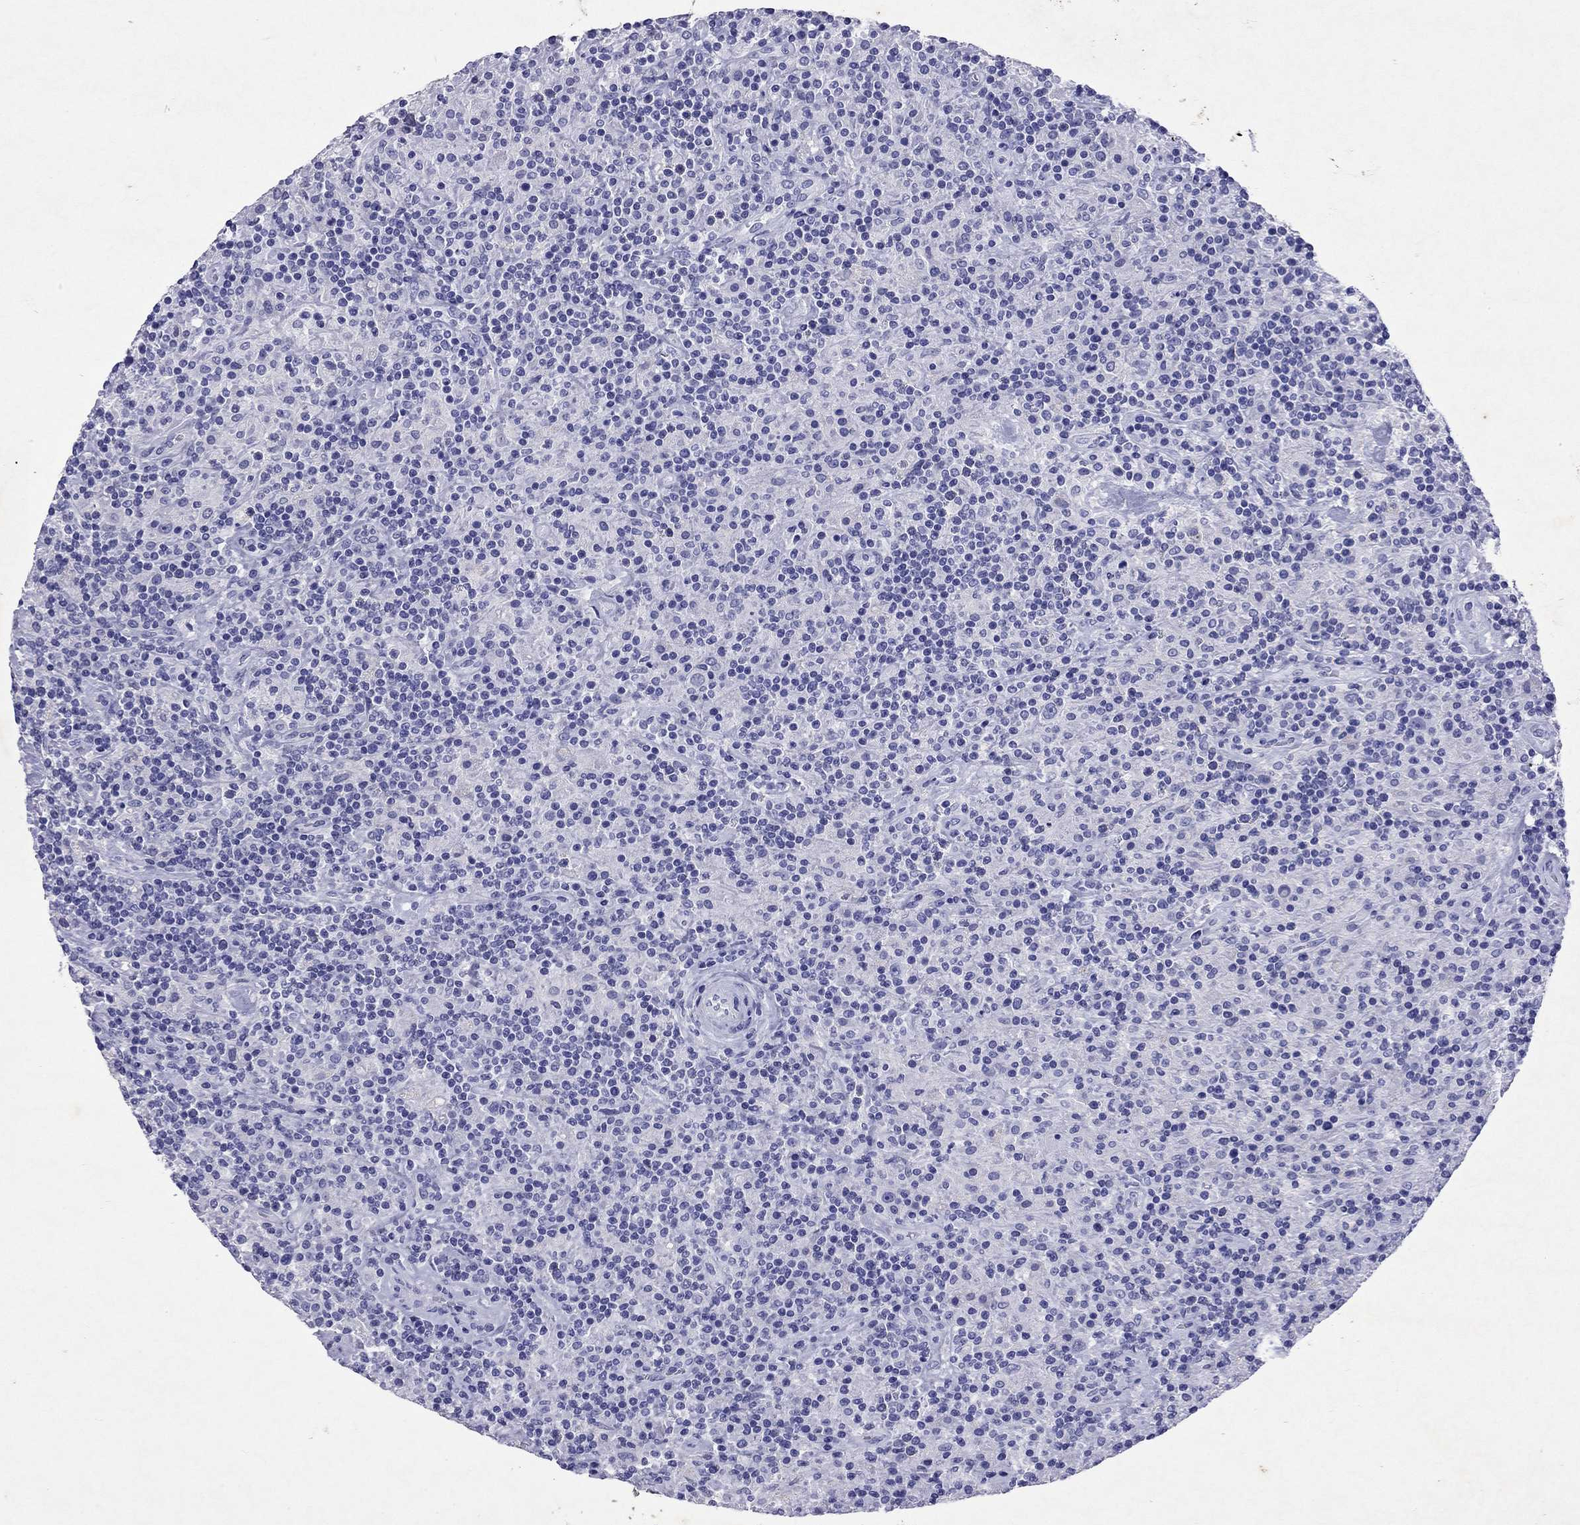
{"staining": {"intensity": "negative", "quantity": "none", "location": "none"}, "tissue": "lymphoma", "cell_type": "Tumor cells", "image_type": "cancer", "snomed": [{"axis": "morphology", "description": "Hodgkin's disease, NOS"}, {"axis": "topography", "description": "Lymph node"}], "caption": "Lymphoma stained for a protein using IHC reveals no positivity tumor cells.", "gene": "ARMC12", "patient": {"sex": "male", "age": 70}}